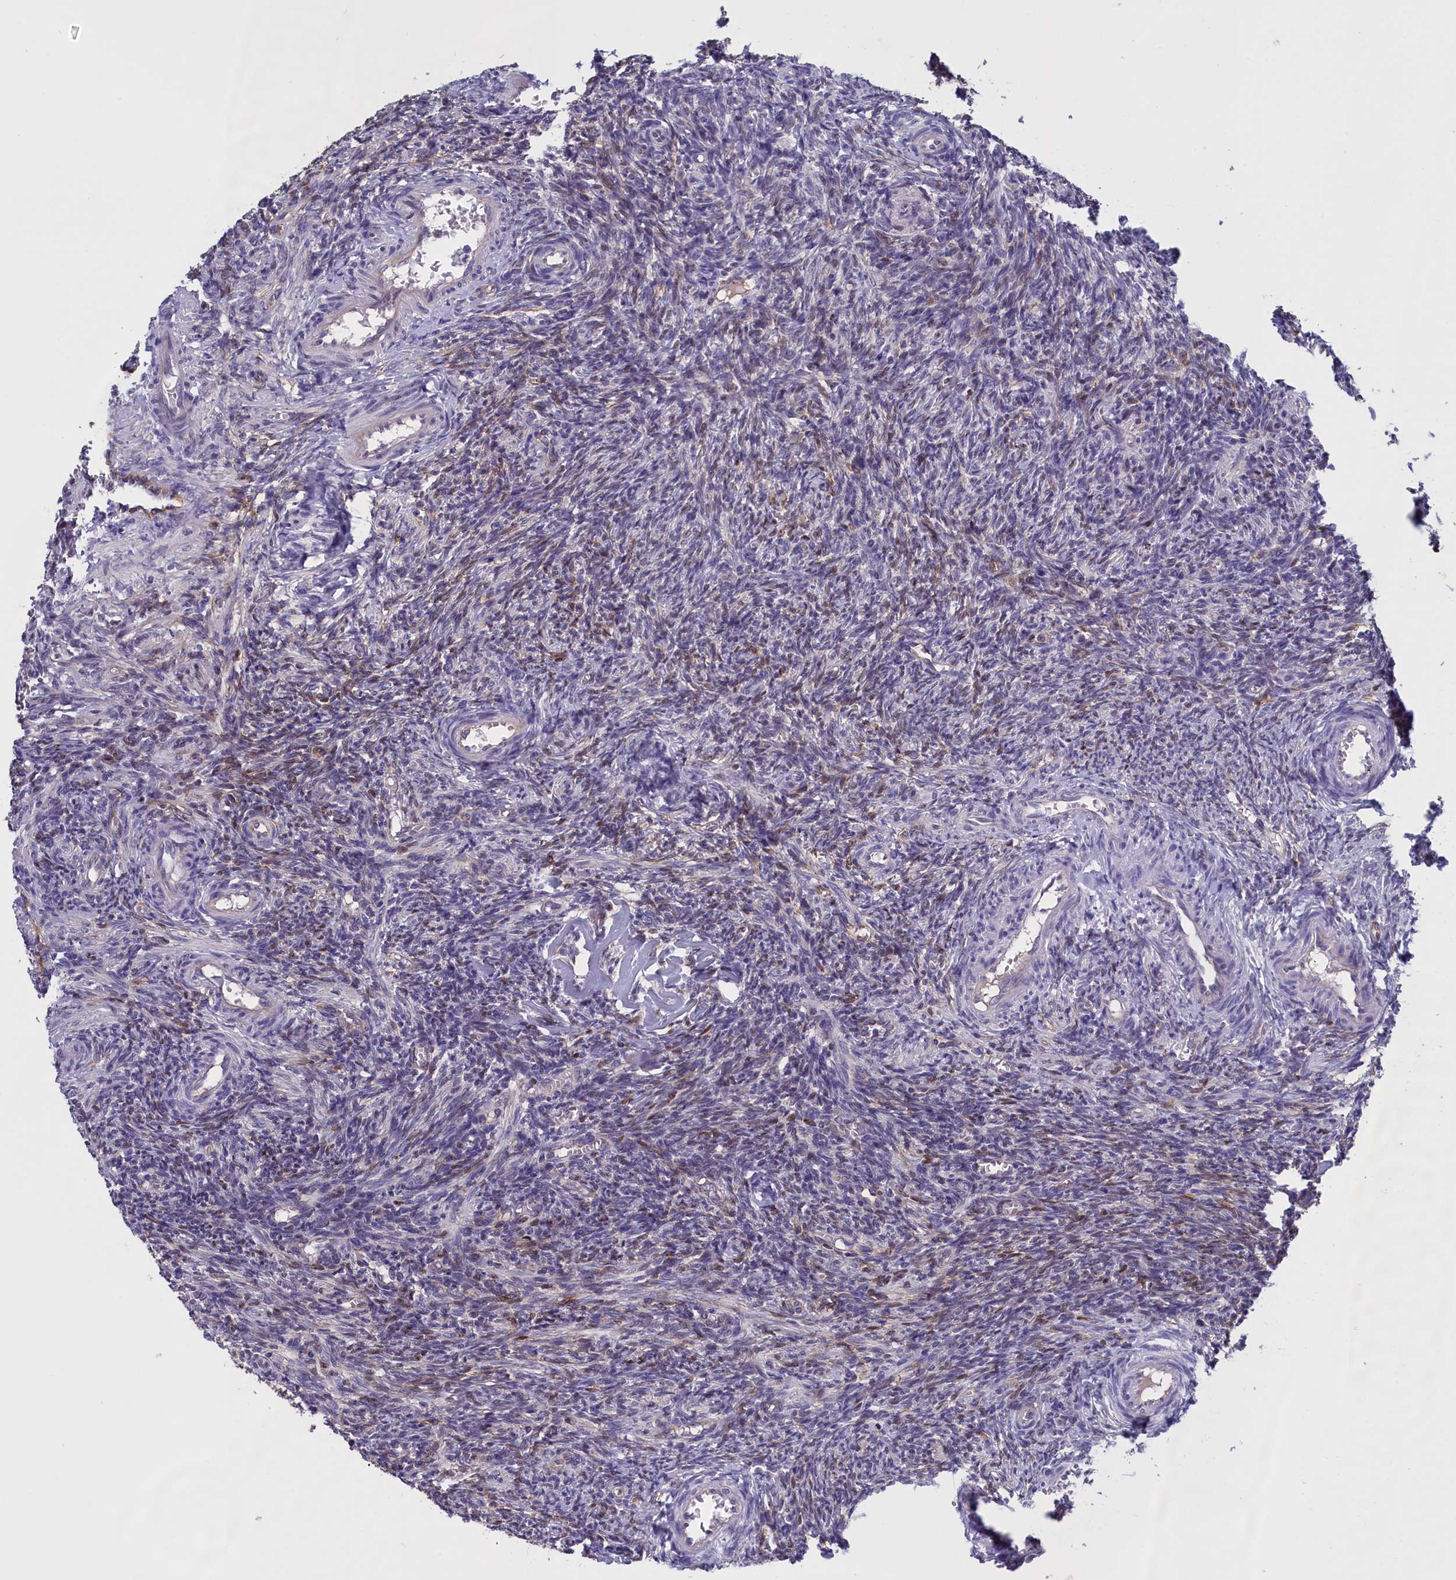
{"staining": {"intensity": "negative", "quantity": "none", "location": "none"}, "tissue": "ovary", "cell_type": "Follicle cells", "image_type": "normal", "snomed": [{"axis": "morphology", "description": "Normal tissue, NOS"}, {"axis": "topography", "description": "Ovary"}], "caption": "Immunohistochemistry (IHC) photomicrograph of unremarkable ovary: ovary stained with DAB (3,3'-diaminobenzidine) demonstrates no significant protein positivity in follicle cells.", "gene": "COL19A1", "patient": {"sex": "female", "age": 27}}